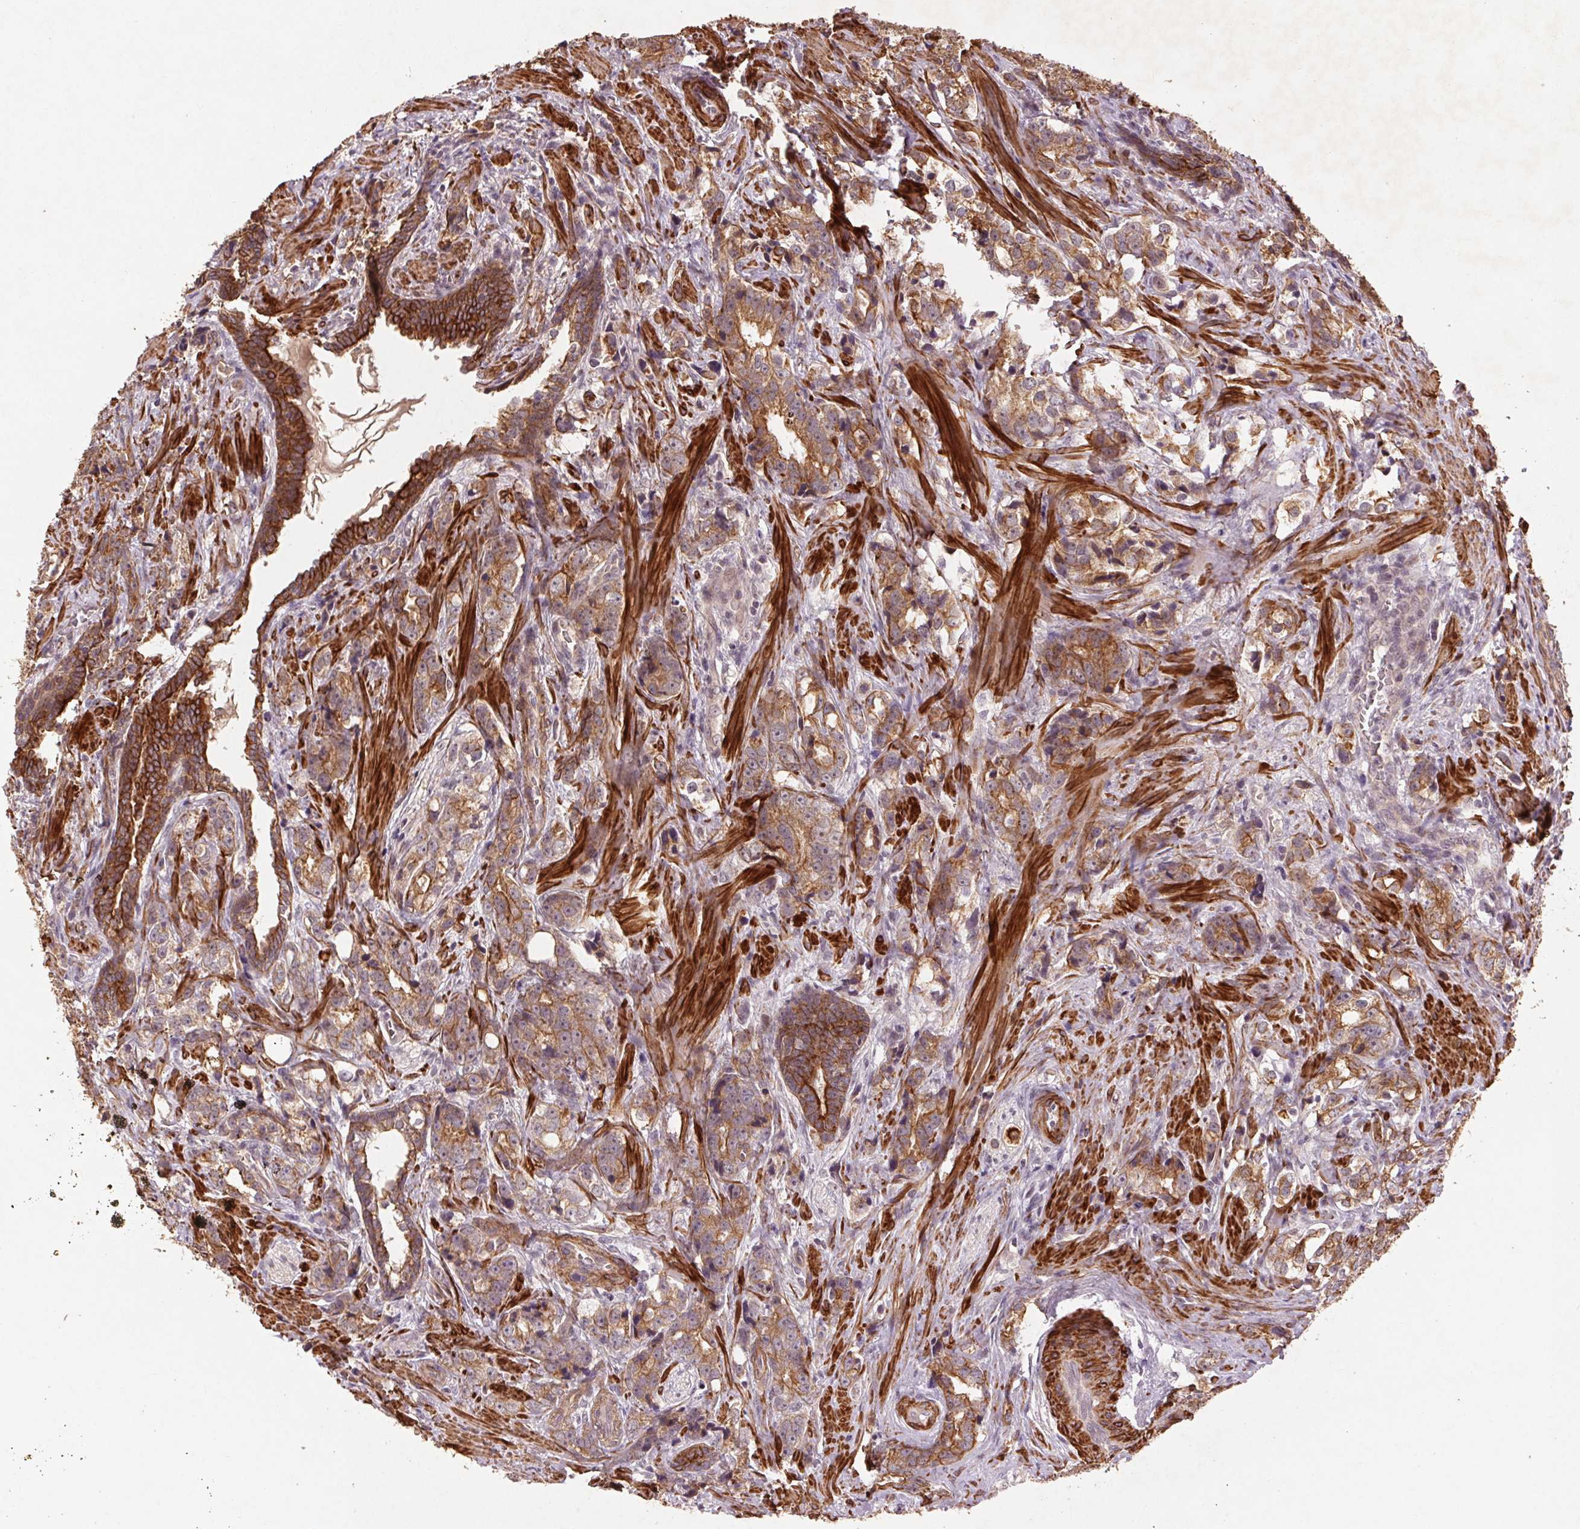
{"staining": {"intensity": "moderate", "quantity": ">75%", "location": "cytoplasmic/membranous"}, "tissue": "prostate cancer", "cell_type": "Tumor cells", "image_type": "cancer", "snomed": [{"axis": "morphology", "description": "Adenocarcinoma, NOS"}, {"axis": "topography", "description": "Prostate and seminal vesicle, NOS"}], "caption": "Prostate adenocarcinoma stained with DAB immunohistochemistry (IHC) demonstrates medium levels of moderate cytoplasmic/membranous positivity in approximately >75% of tumor cells.", "gene": "SMLR1", "patient": {"sex": "male", "age": 63}}